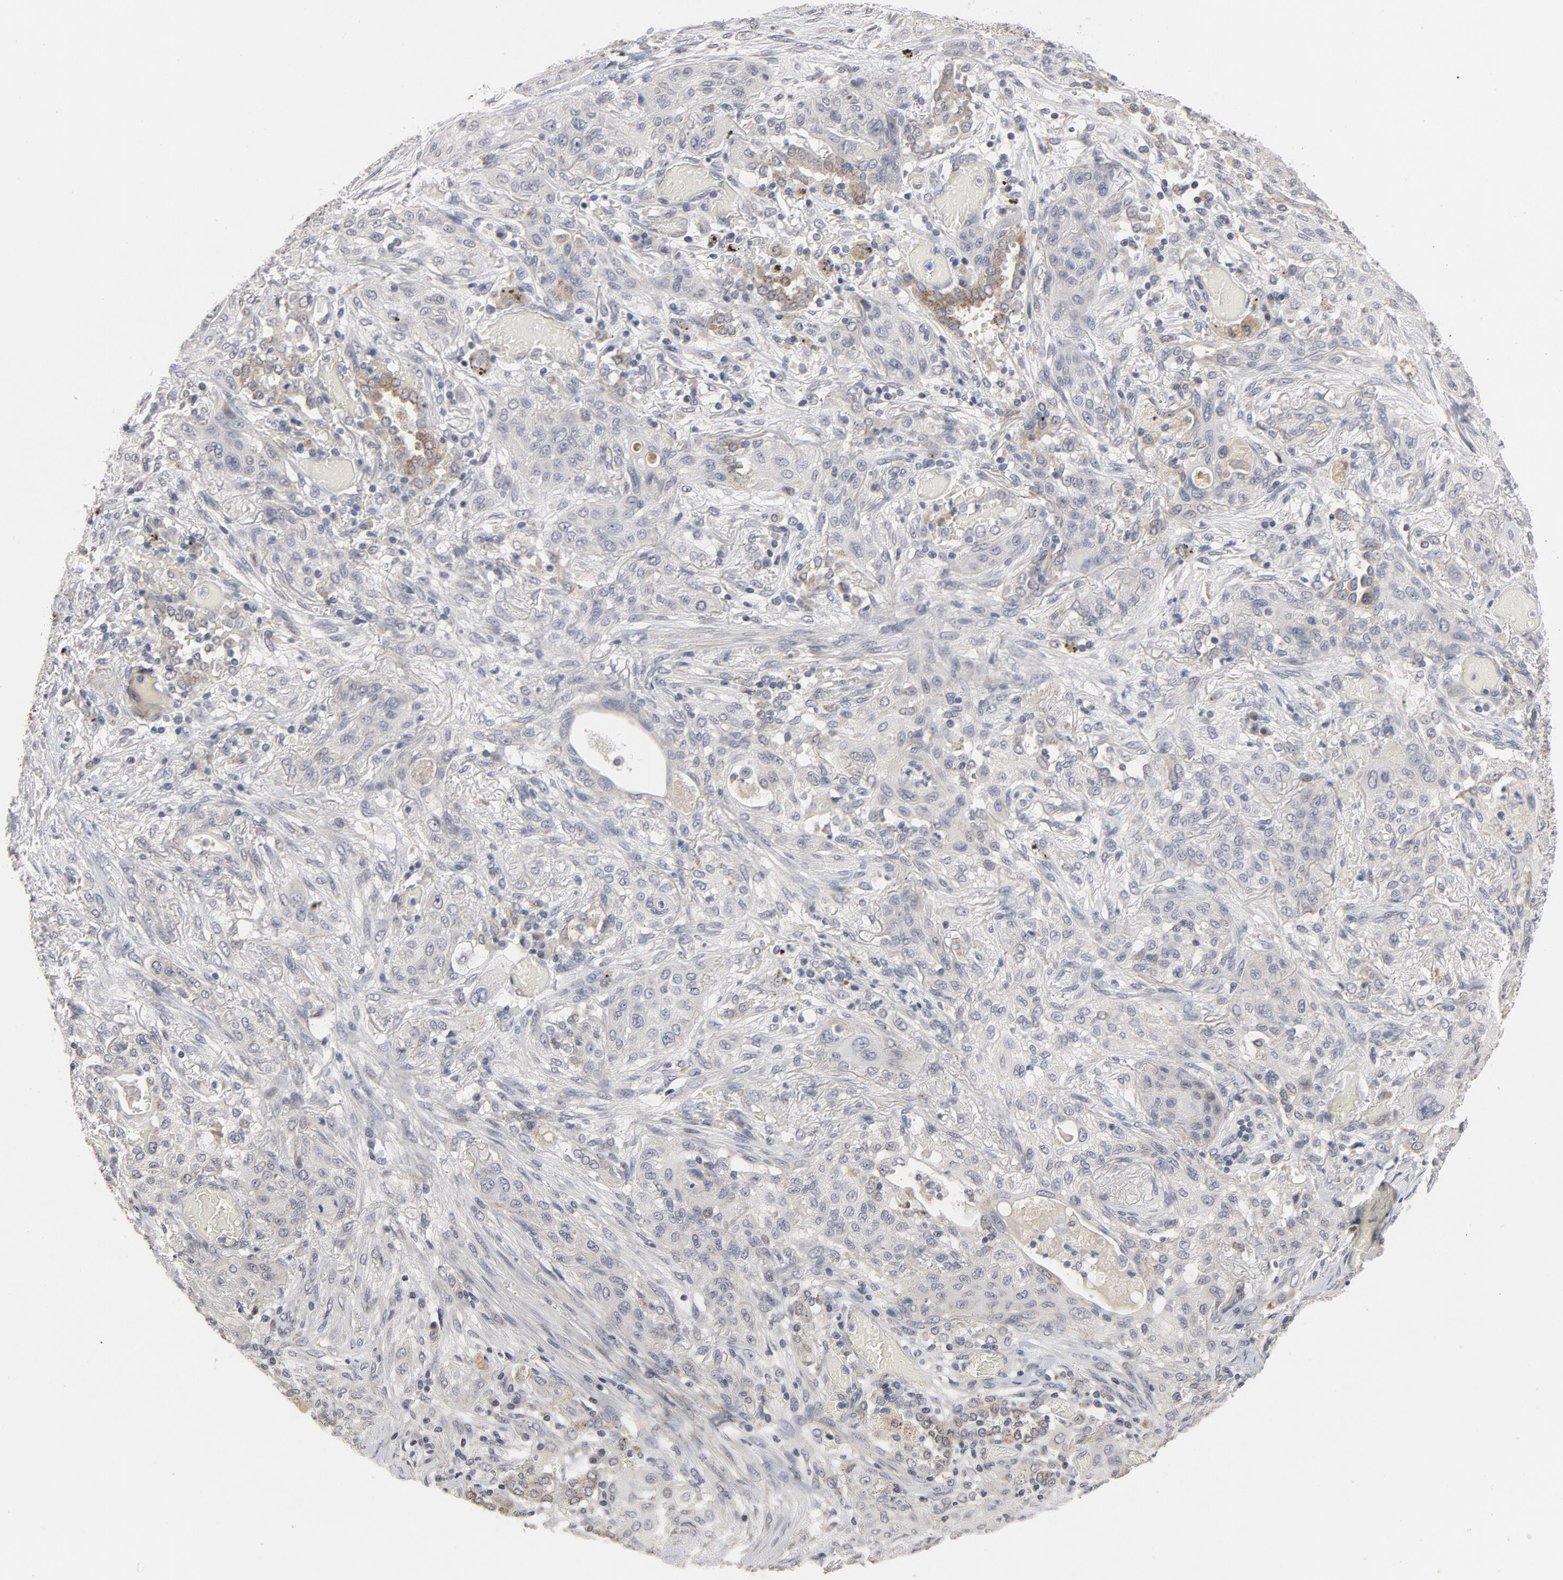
{"staining": {"intensity": "negative", "quantity": "none", "location": "none"}, "tissue": "lung cancer", "cell_type": "Tumor cells", "image_type": "cancer", "snomed": [{"axis": "morphology", "description": "Squamous cell carcinoma, NOS"}, {"axis": "topography", "description": "Lung"}], "caption": "The image displays no significant expression in tumor cells of lung cancer (squamous cell carcinoma).", "gene": "PPP1R1B", "patient": {"sex": "female", "age": 47}}